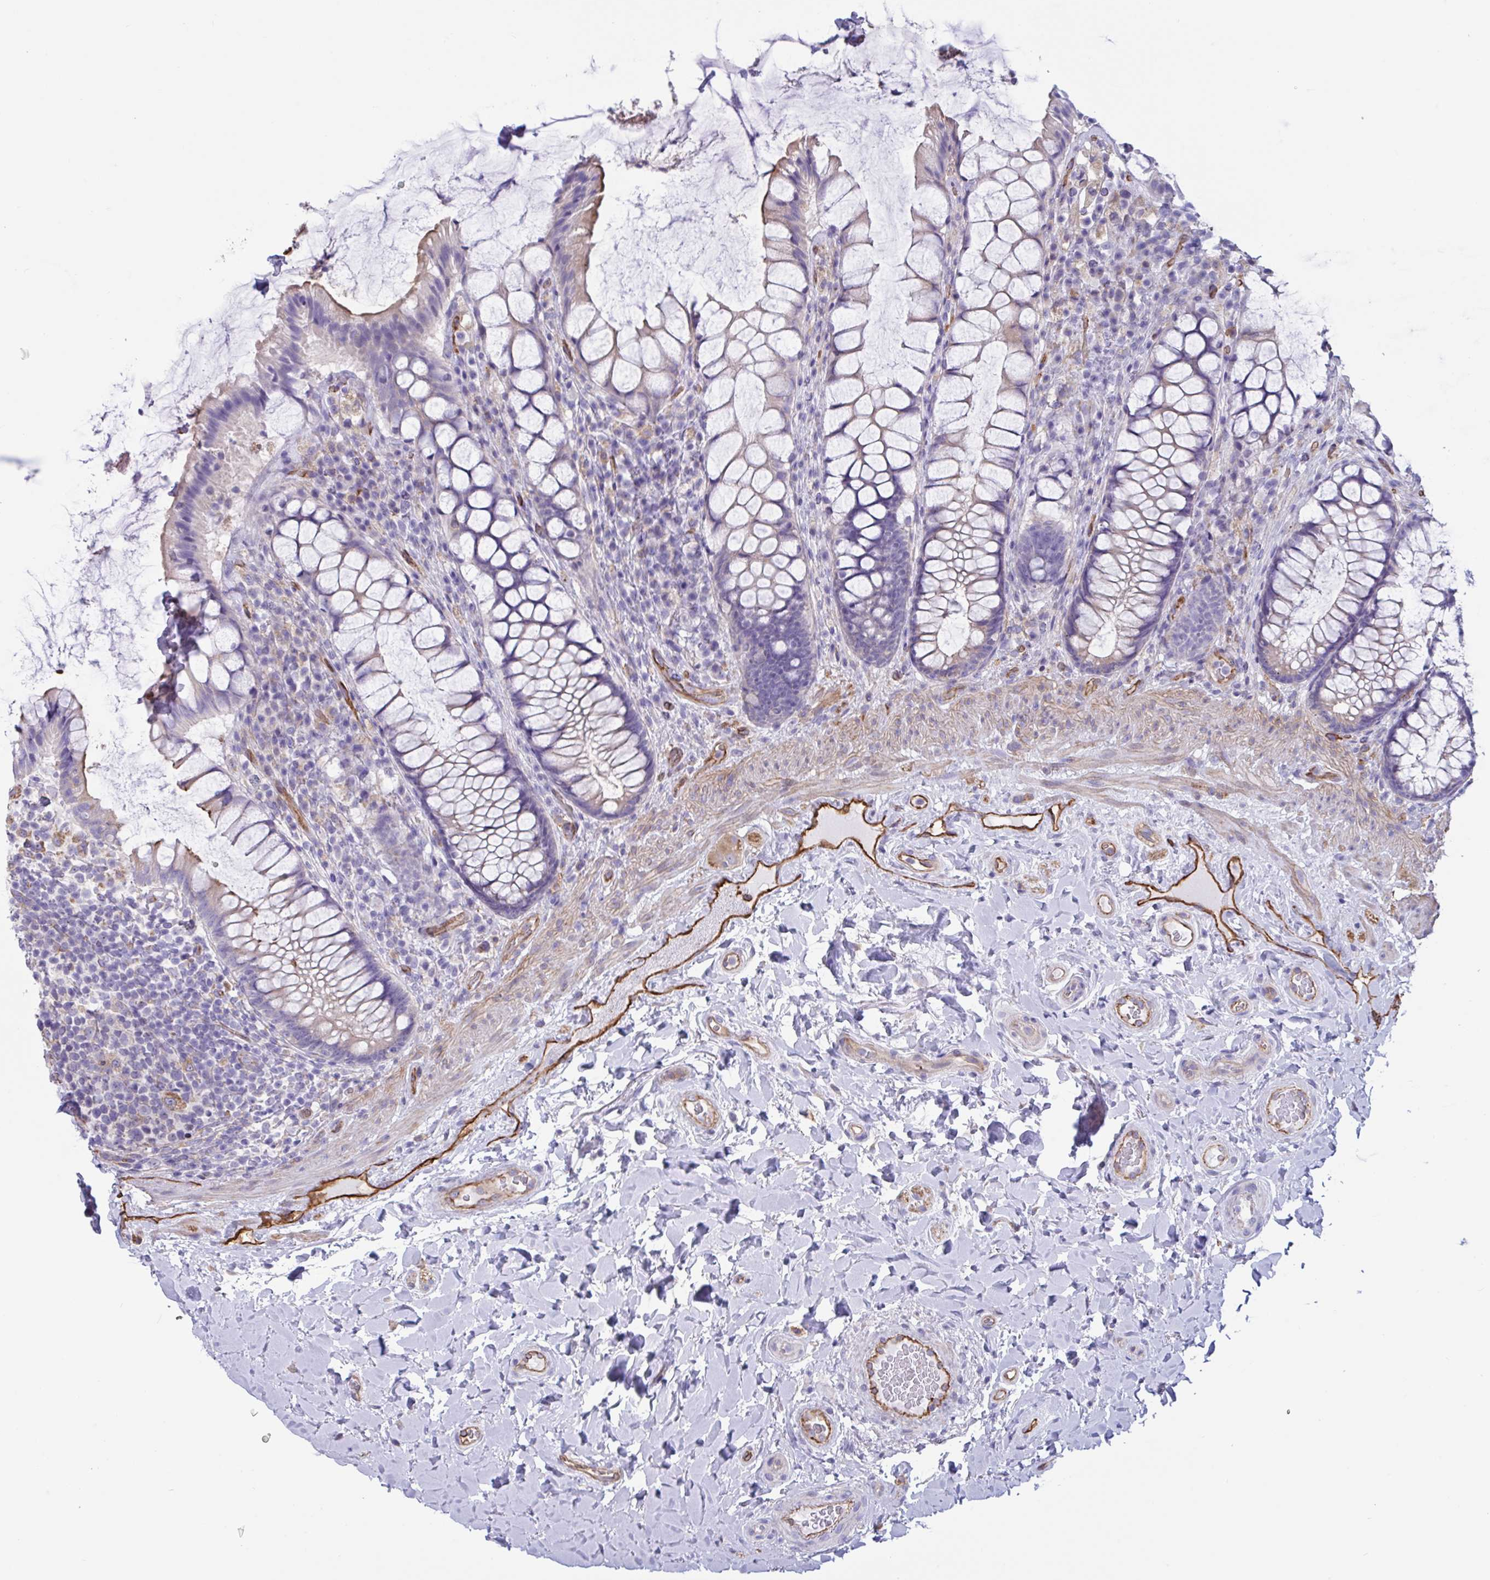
{"staining": {"intensity": "moderate", "quantity": "<25%", "location": "cytoplasmic/membranous"}, "tissue": "rectum", "cell_type": "Glandular cells", "image_type": "normal", "snomed": [{"axis": "morphology", "description": "Normal tissue, NOS"}, {"axis": "topography", "description": "Rectum"}], "caption": "A micrograph of human rectum stained for a protein shows moderate cytoplasmic/membranous brown staining in glandular cells.", "gene": "RPL22L1", "patient": {"sex": "female", "age": 58}}